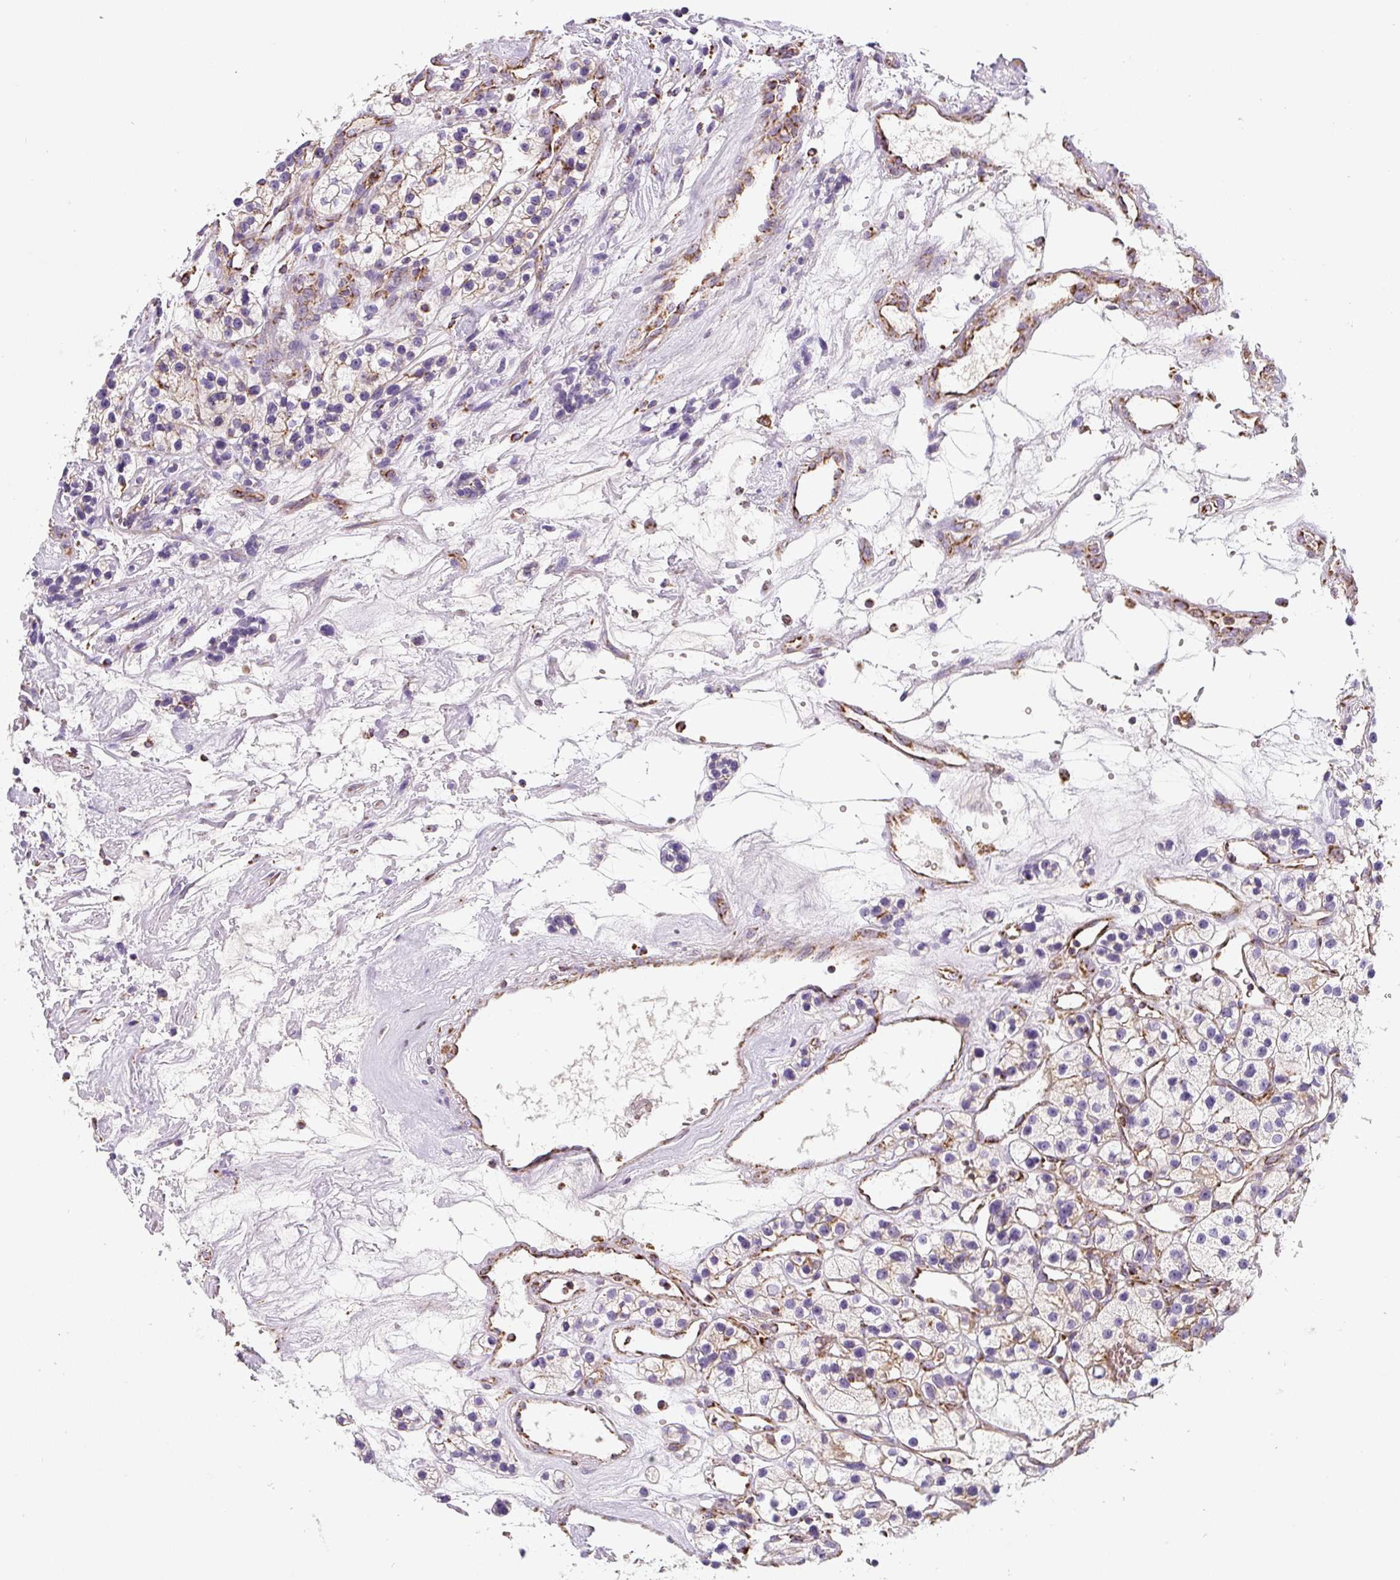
{"staining": {"intensity": "moderate", "quantity": "<25%", "location": "cytoplasmic/membranous"}, "tissue": "renal cancer", "cell_type": "Tumor cells", "image_type": "cancer", "snomed": [{"axis": "morphology", "description": "Adenocarcinoma, NOS"}, {"axis": "topography", "description": "Kidney"}], "caption": "A low amount of moderate cytoplasmic/membranous staining is present in about <25% of tumor cells in adenocarcinoma (renal) tissue.", "gene": "MT-CO2", "patient": {"sex": "female", "age": 57}}